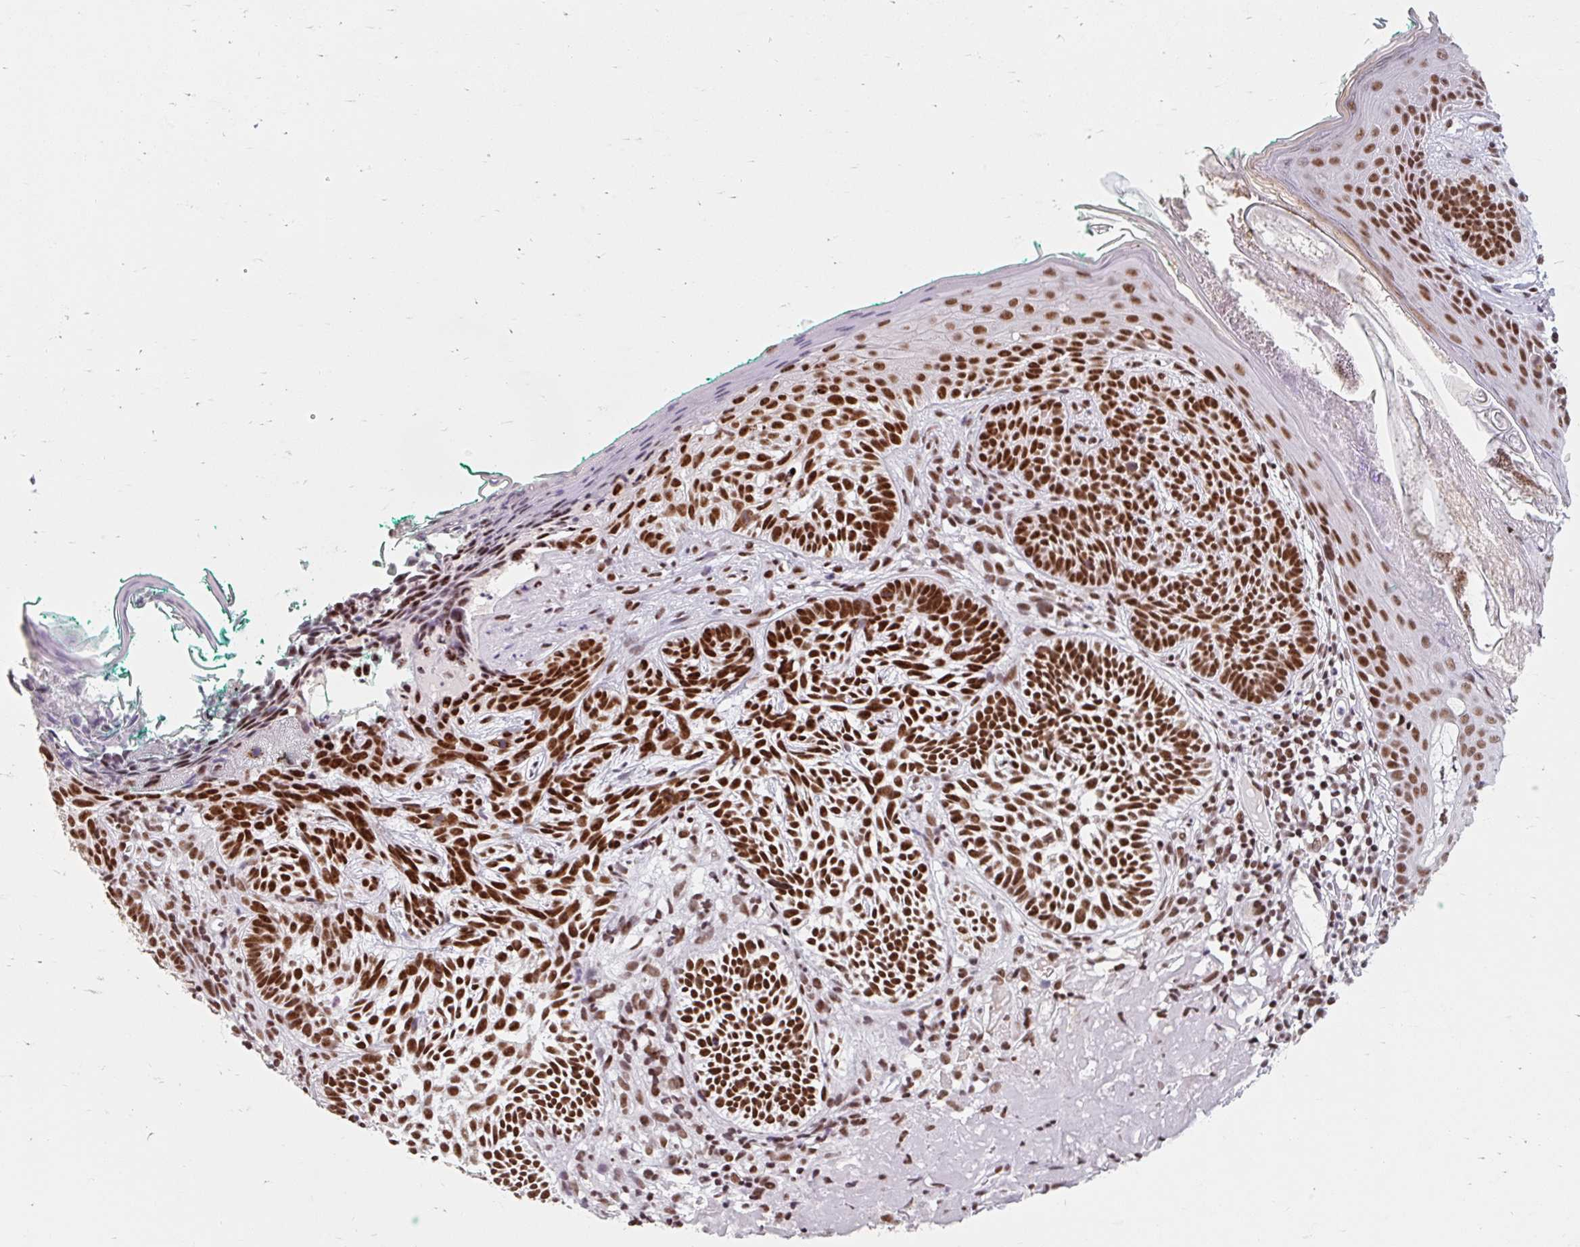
{"staining": {"intensity": "strong", "quantity": ">75%", "location": "nuclear"}, "tissue": "skin cancer", "cell_type": "Tumor cells", "image_type": "cancer", "snomed": [{"axis": "morphology", "description": "Basal cell carcinoma"}, {"axis": "topography", "description": "Skin"}], "caption": "Immunohistochemistry (IHC) (DAB) staining of human skin cancer (basal cell carcinoma) demonstrates strong nuclear protein expression in about >75% of tumor cells. (IHC, brightfield microscopy, high magnification).", "gene": "SRSF10", "patient": {"sex": "male", "age": 68}}